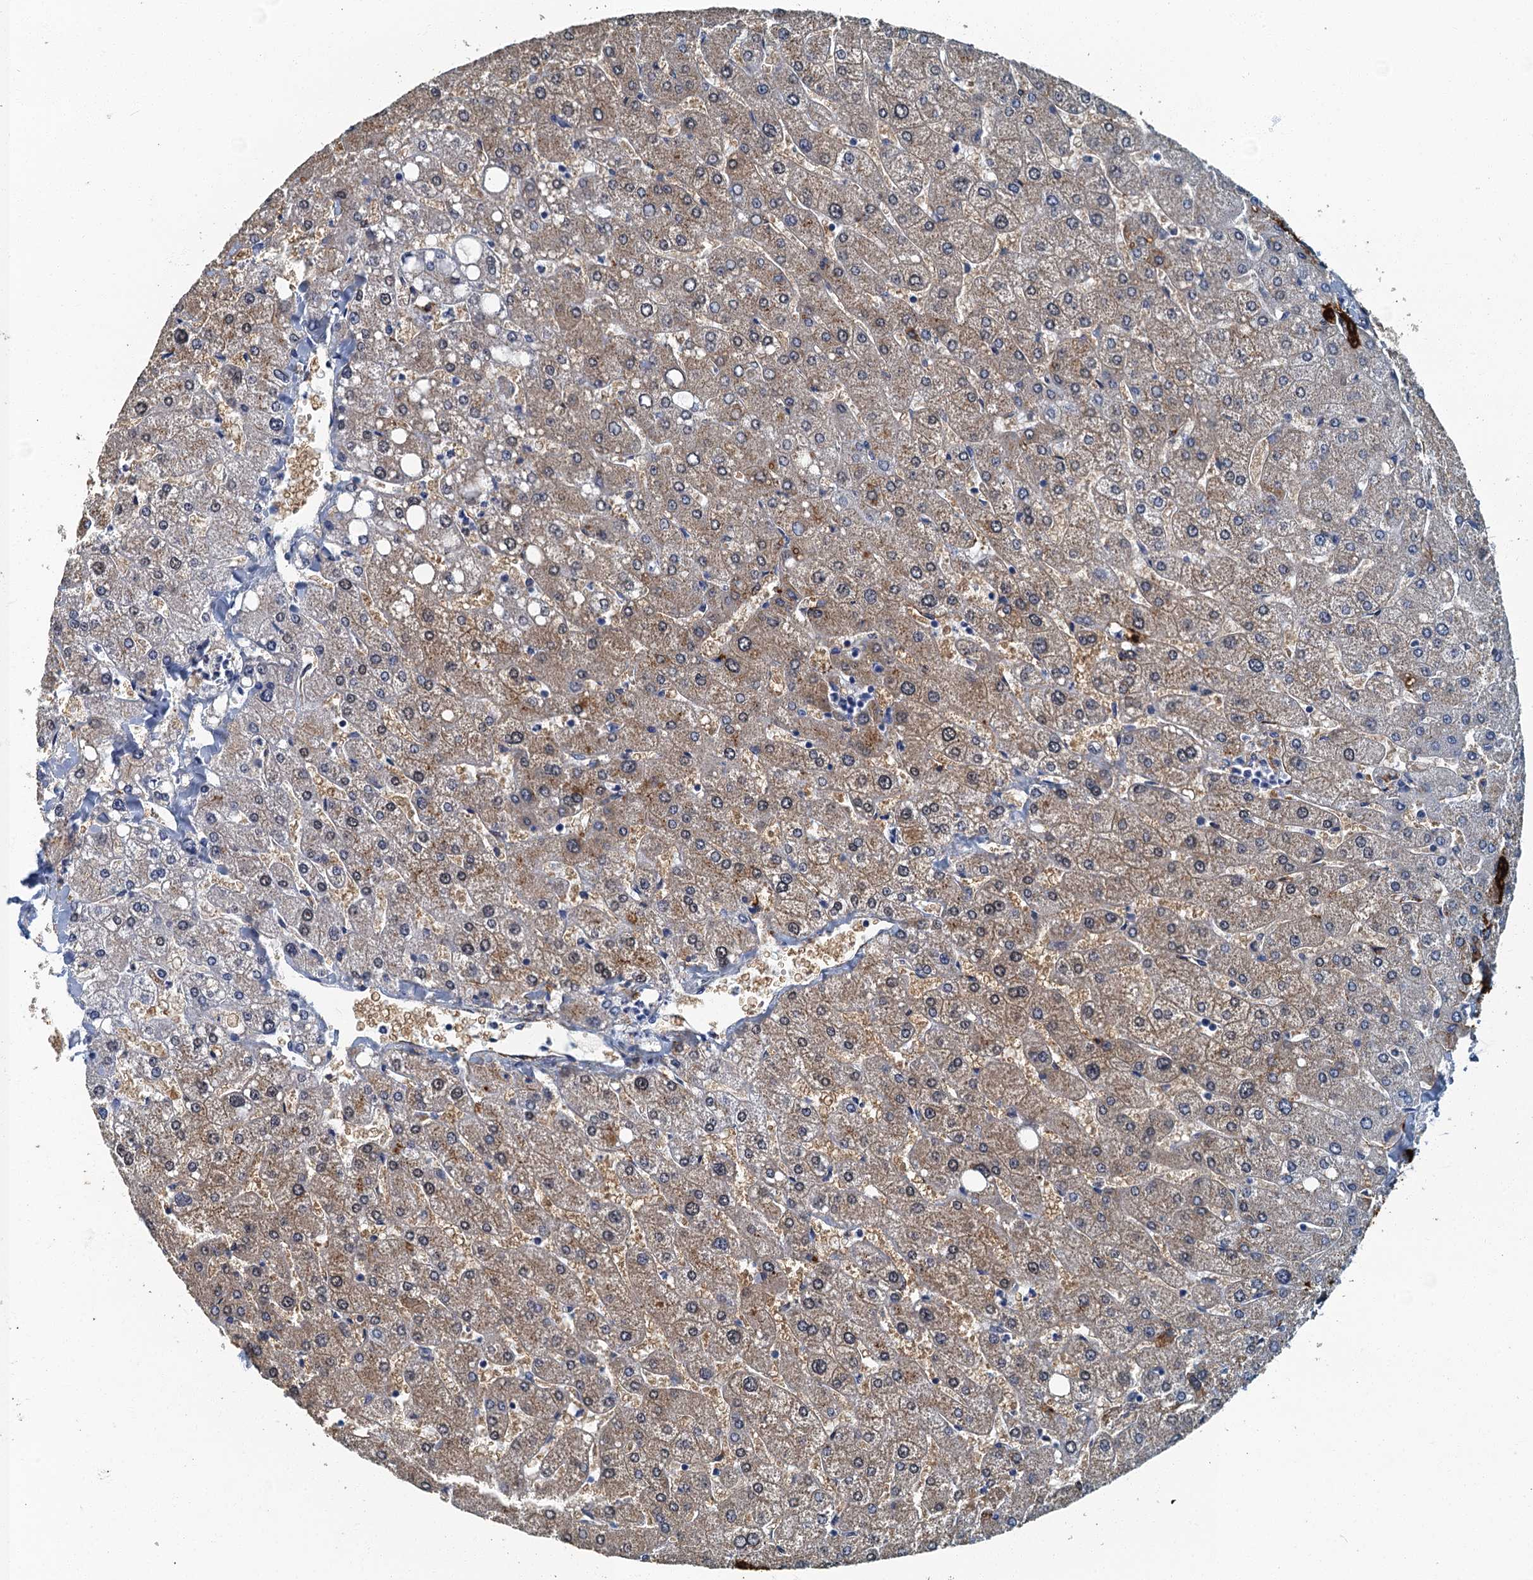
{"staining": {"intensity": "strong", "quantity": ">75%", "location": "cytoplasmic/membranous"}, "tissue": "liver", "cell_type": "Cholangiocytes", "image_type": "normal", "snomed": [{"axis": "morphology", "description": "Normal tissue, NOS"}, {"axis": "topography", "description": "Liver"}], "caption": "Strong cytoplasmic/membranous protein expression is identified in about >75% of cholangiocytes in liver.", "gene": "GADL1", "patient": {"sex": "male", "age": 55}}